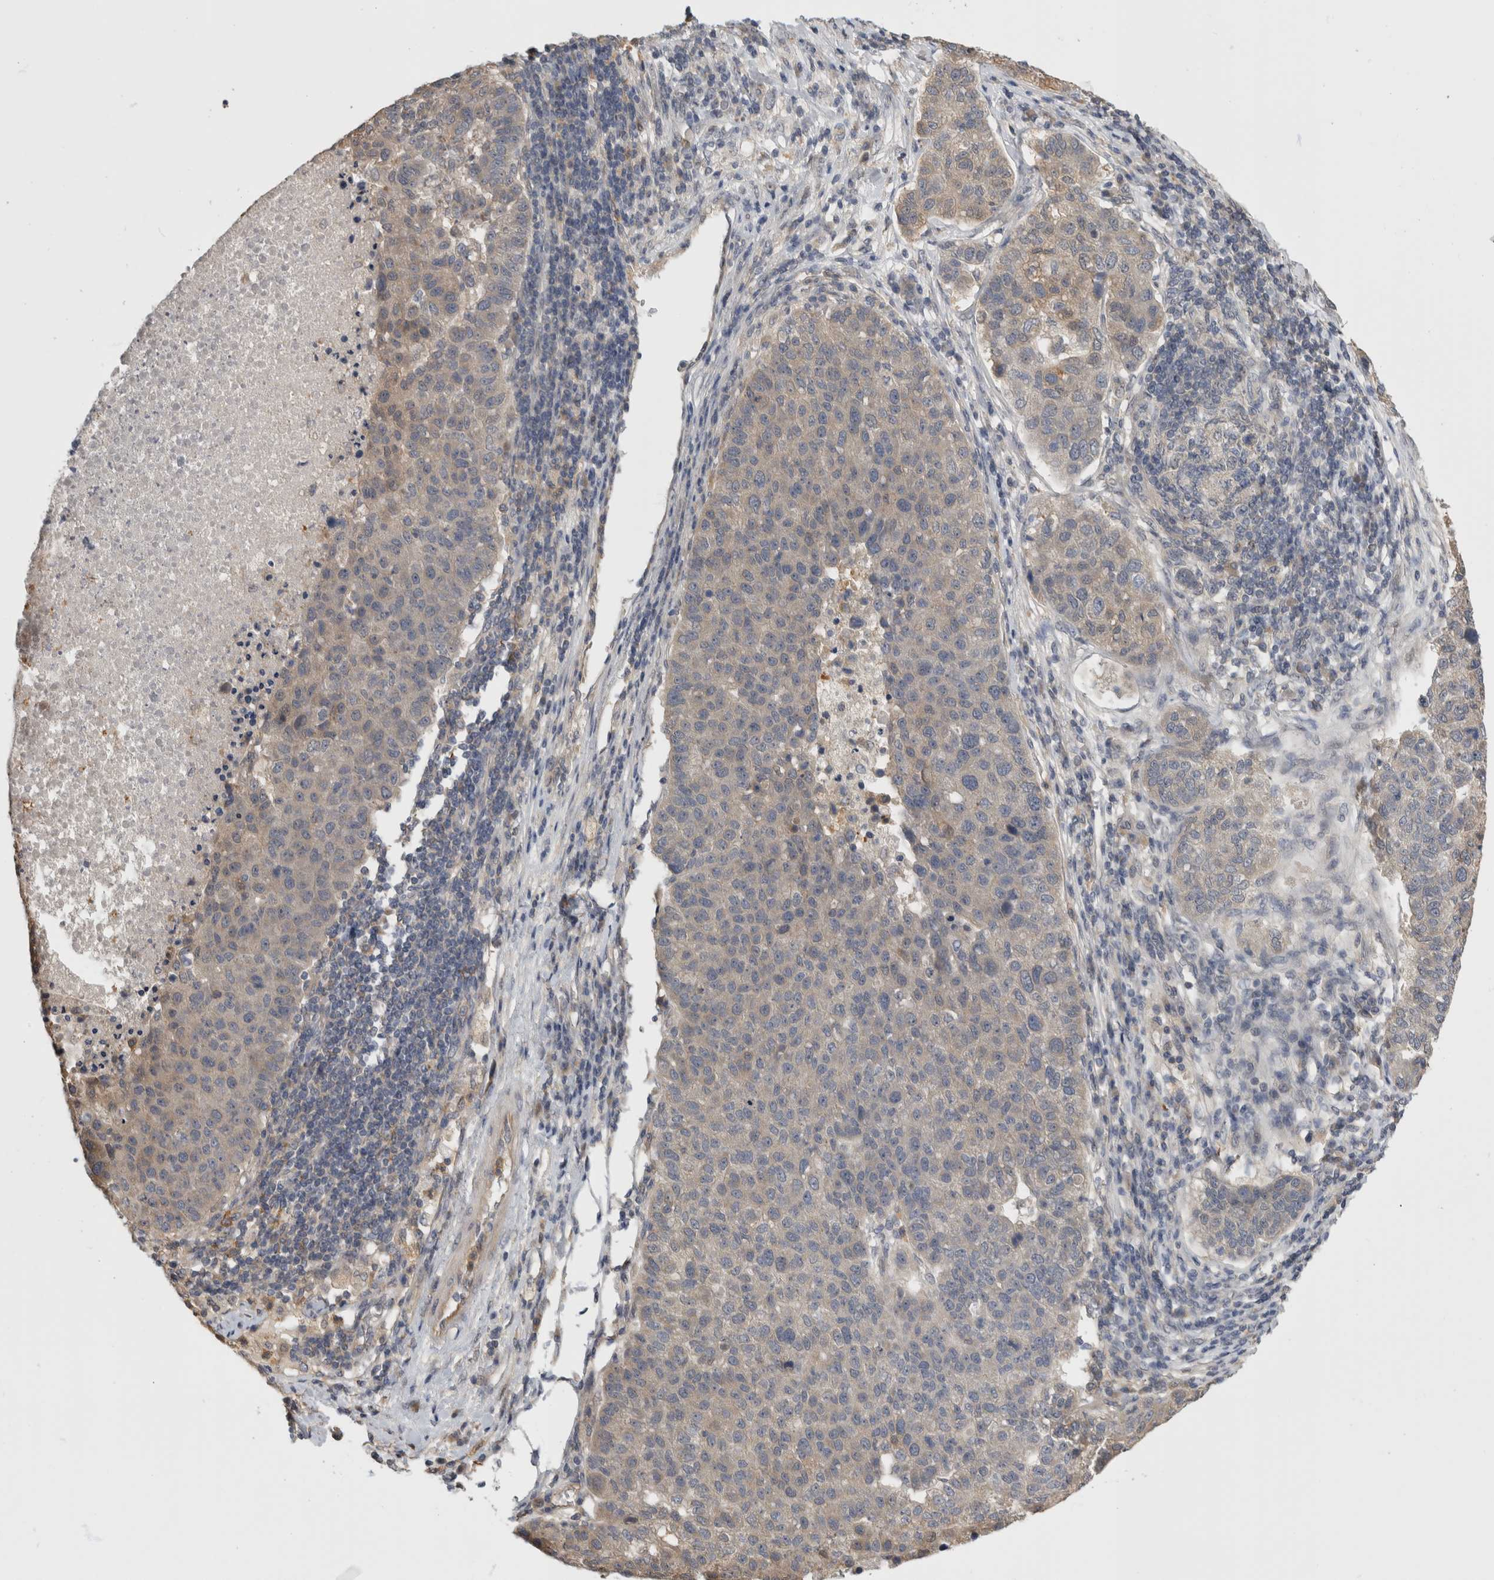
{"staining": {"intensity": "negative", "quantity": "none", "location": "none"}, "tissue": "pancreatic cancer", "cell_type": "Tumor cells", "image_type": "cancer", "snomed": [{"axis": "morphology", "description": "Adenocarcinoma, NOS"}, {"axis": "topography", "description": "Pancreas"}], "caption": "The micrograph shows no significant positivity in tumor cells of pancreatic cancer (adenocarcinoma). (IHC, brightfield microscopy, high magnification).", "gene": "PGM1", "patient": {"sex": "female", "age": 61}}